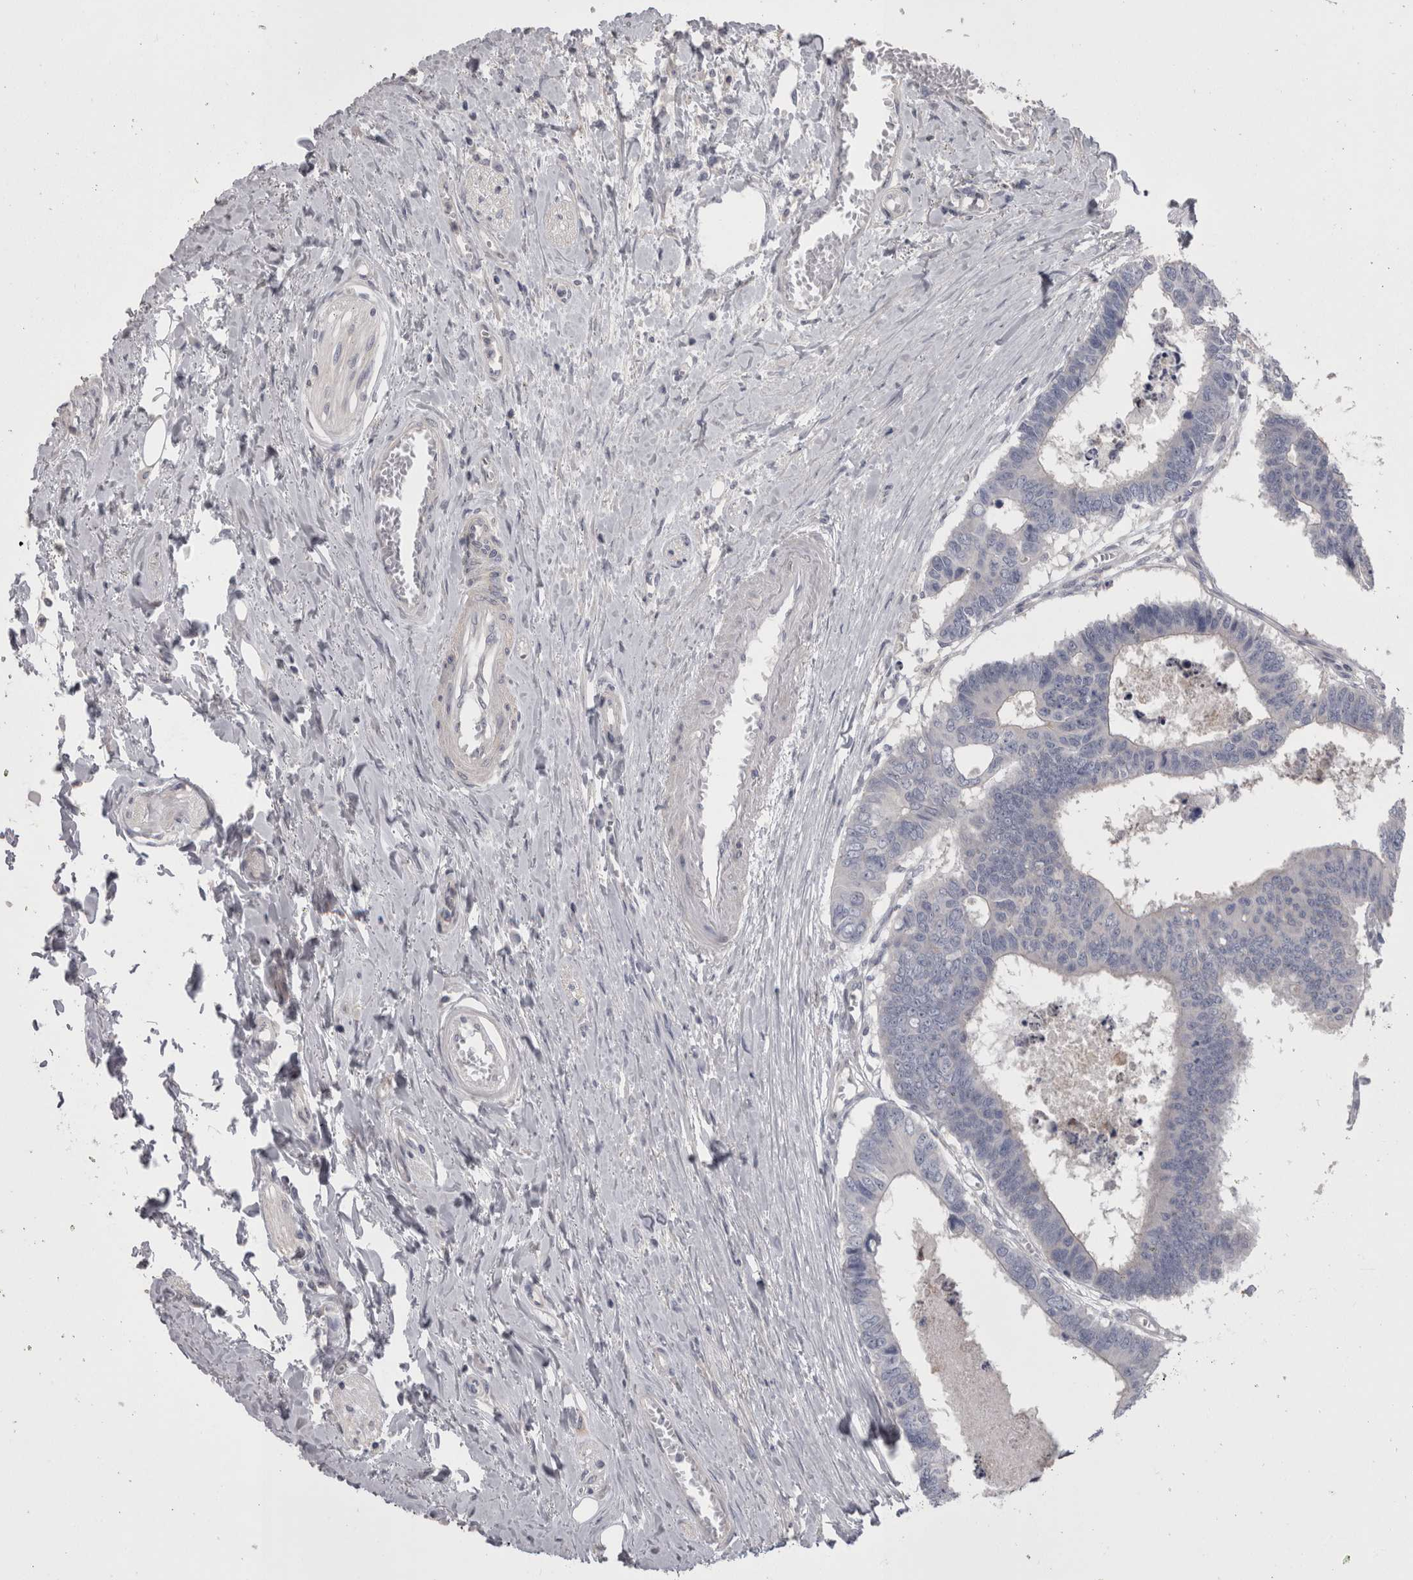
{"staining": {"intensity": "negative", "quantity": "none", "location": "none"}, "tissue": "colorectal cancer", "cell_type": "Tumor cells", "image_type": "cancer", "snomed": [{"axis": "morphology", "description": "Adenocarcinoma, NOS"}, {"axis": "topography", "description": "Rectum"}], "caption": "This image is of colorectal cancer stained with IHC to label a protein in brown with the nuclei are counter-stained blue. There is no positivity in tumor cells.", "gene": "CAMK2D", "patient": {"sex": "male", "age": 84}}